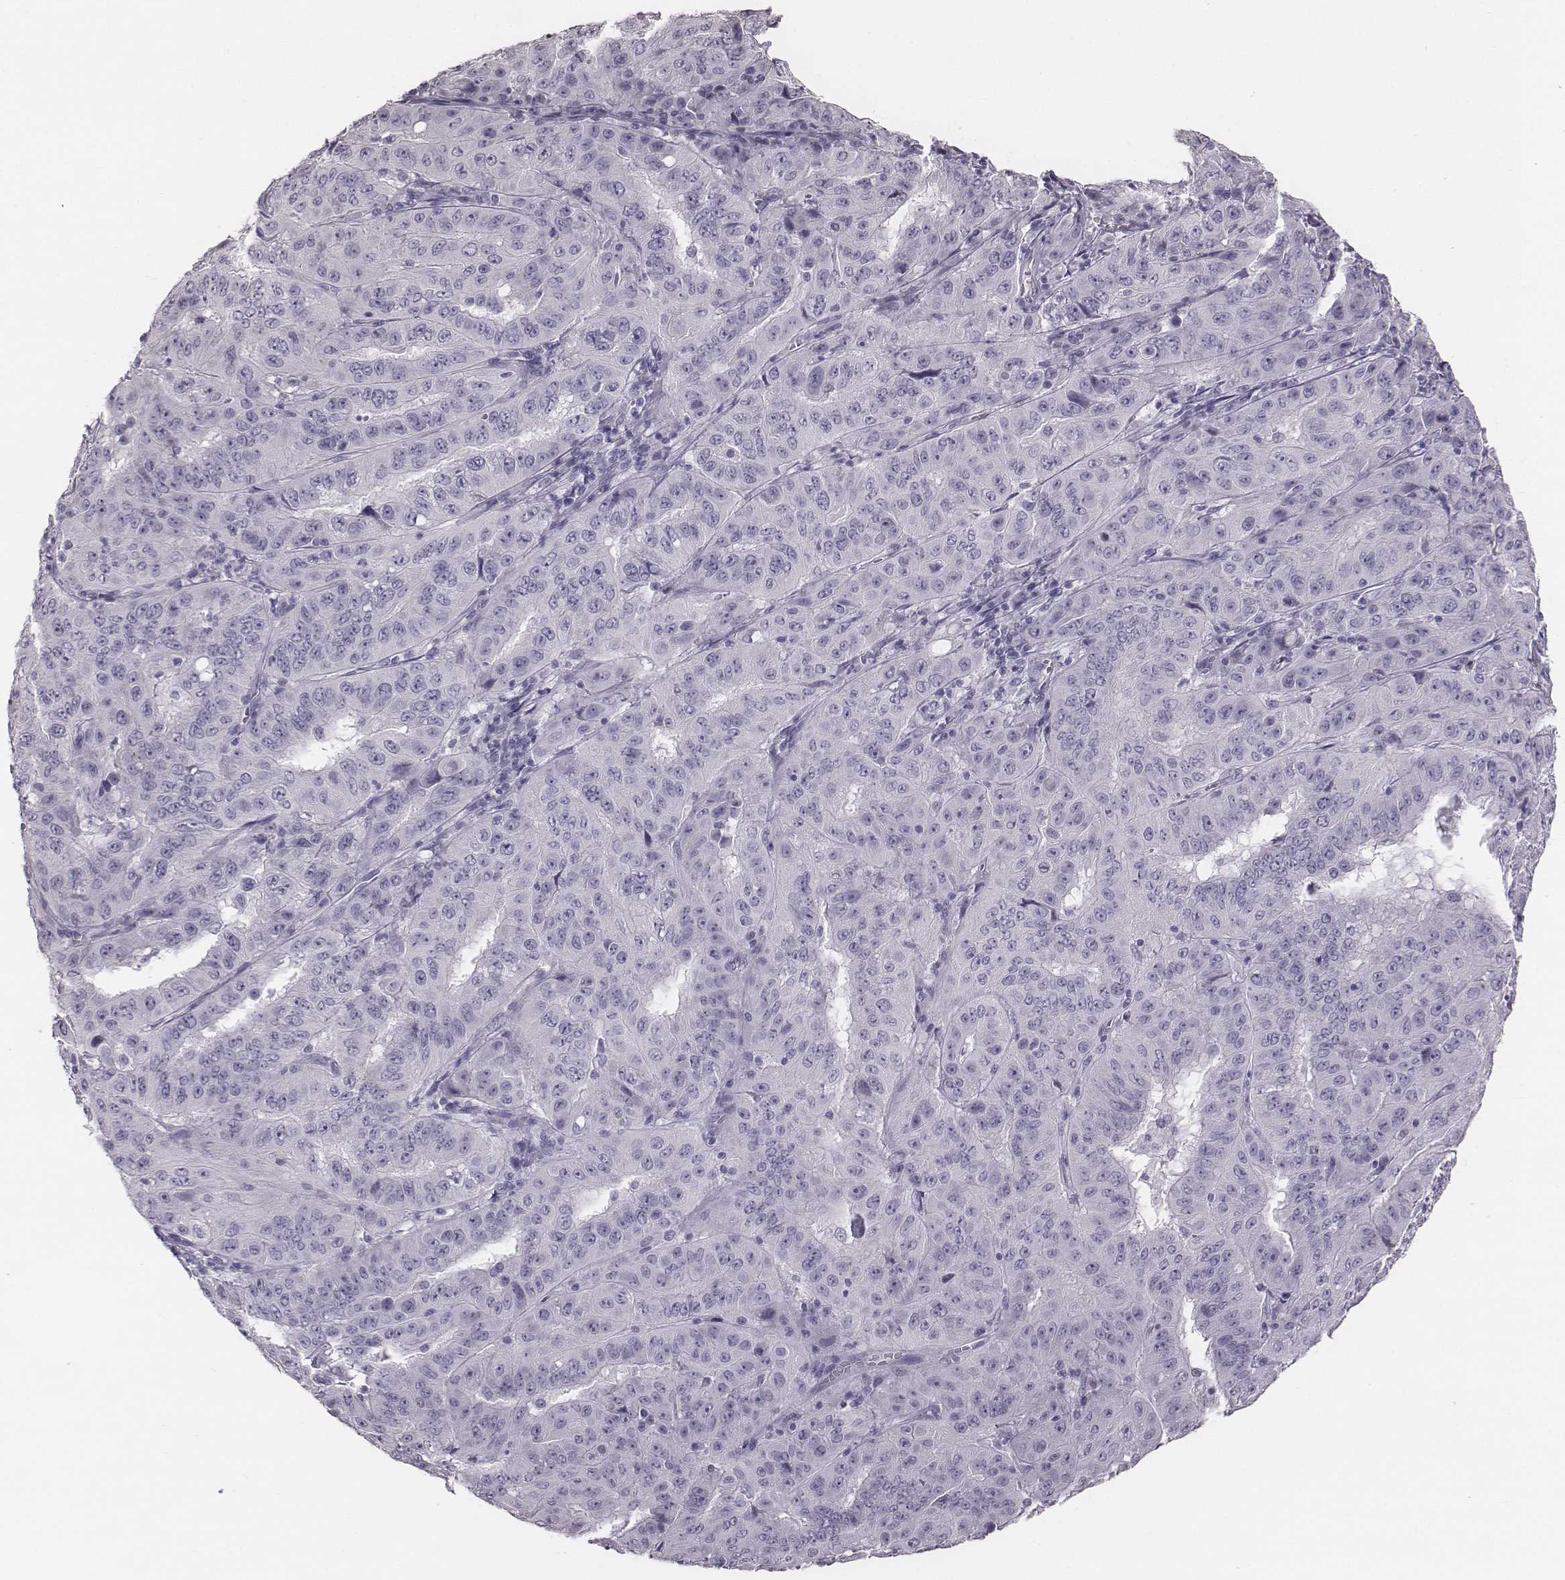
{"staining": {"intensity": "negative", "quantity": "none", "location": "none"}, "tissue": "pancreatic cancer", "cell_type": "Tumor cells", "image_type": "cancer", "snomed": [{"axis": "morphology", "description": "Adenocarcinoma, NOS"}, {"axis": "topography", "description": "Pancreas"}], "caption": "Tumor cells are negative for brown protein staining in pancreatic adenocarcinoma.", "gene": "C6orf58", "patient": {"sex": "male", "age": 63}}